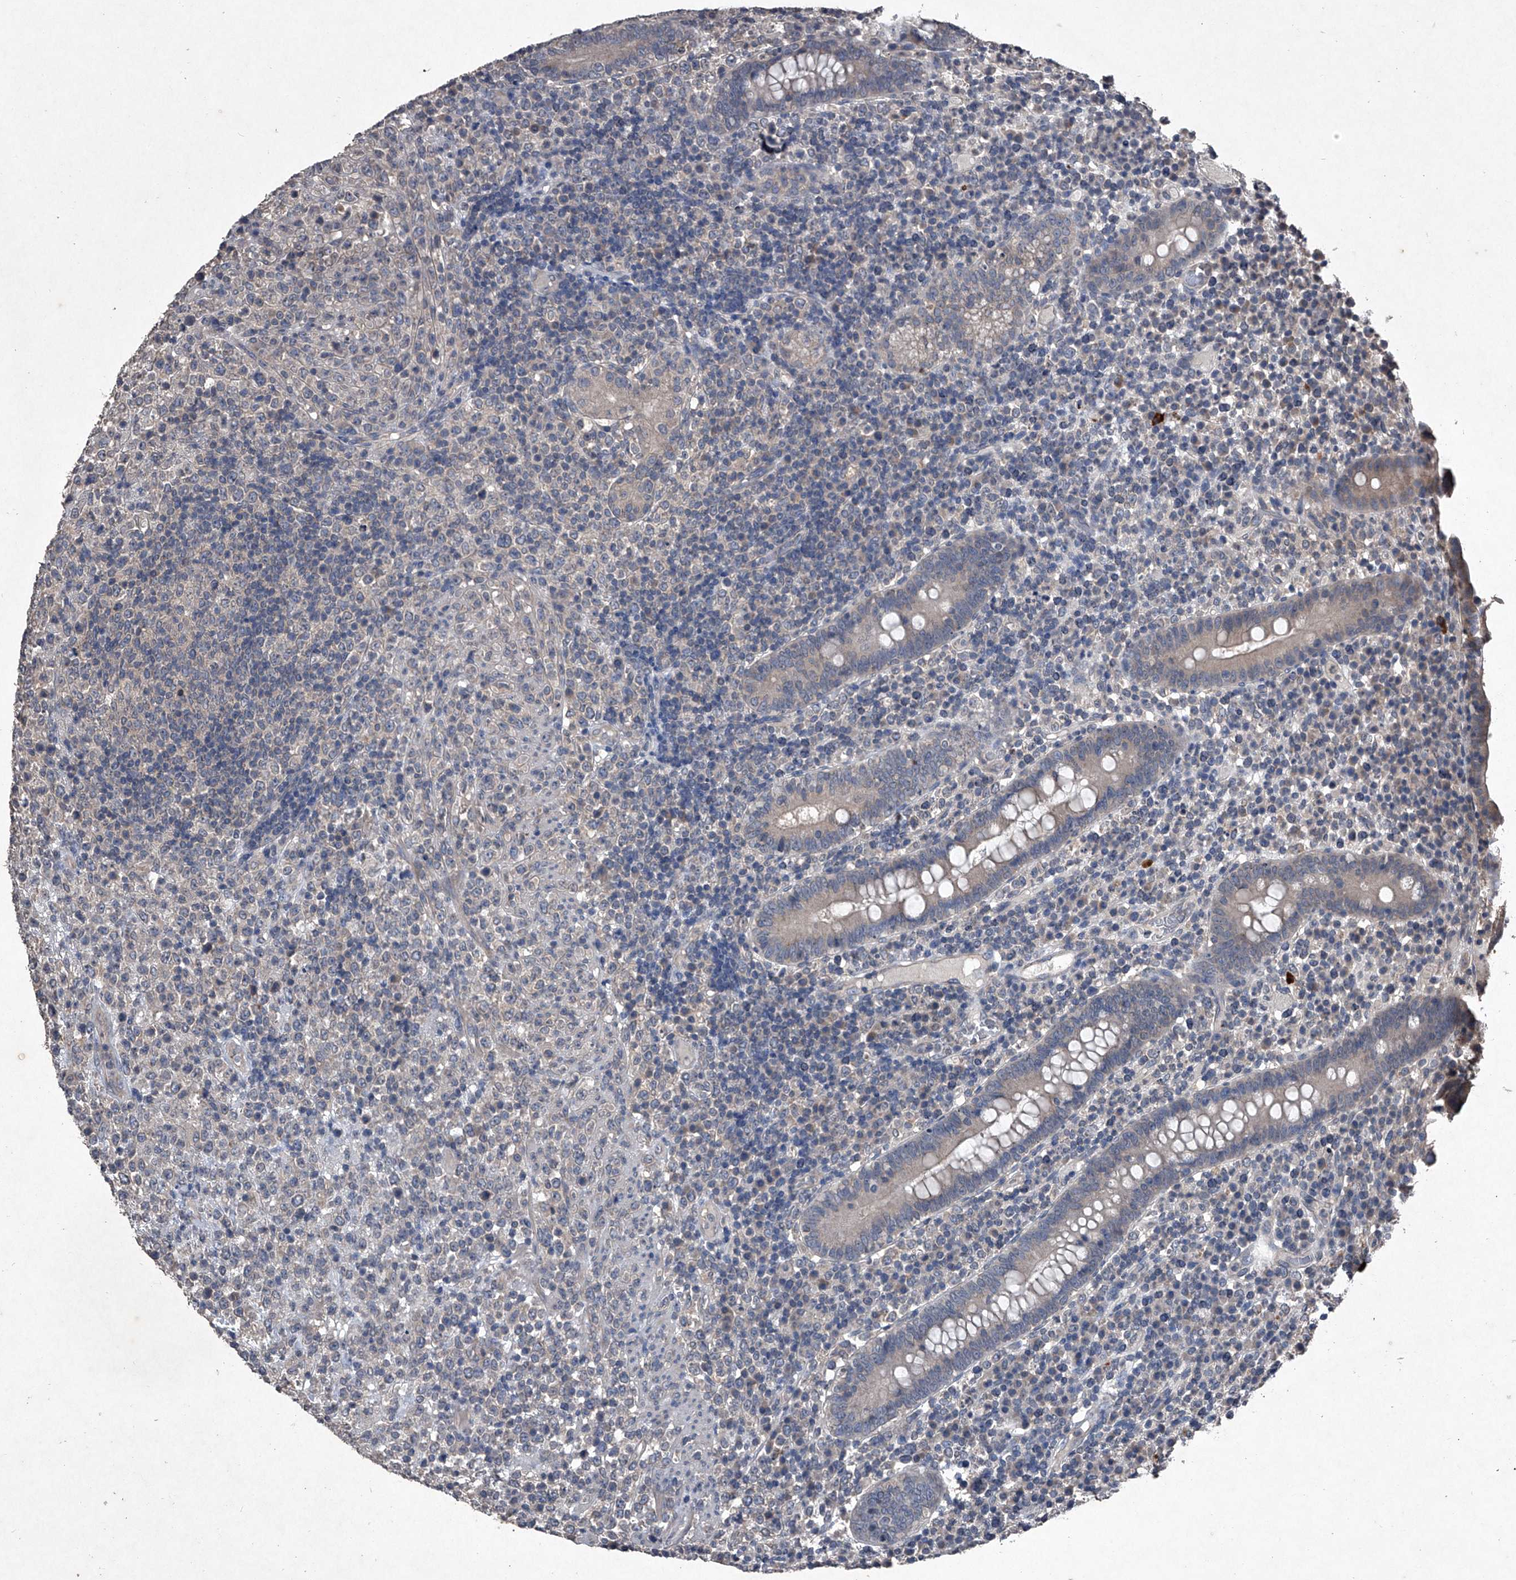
{"staining": {"intensity": "negative", "quantity": "none", "location": "none"}, "tissue": "lymphoma", "cell_type": "Tumor cells", "image_type": "cancer", "snomed": [{"axis": "morphology", "description": "Malignant lymphoma, non-Hodgkin's type, High grade"}, {"axis": "topography", "description": "Colon"}], "caption": "Tumor cells are negative for brown protein staining in malignant lymphoma, non-Hodgkin's type (high-grade).", "gene": "MAPKAP1", "patient": {"sex": "female", "age": 53}}